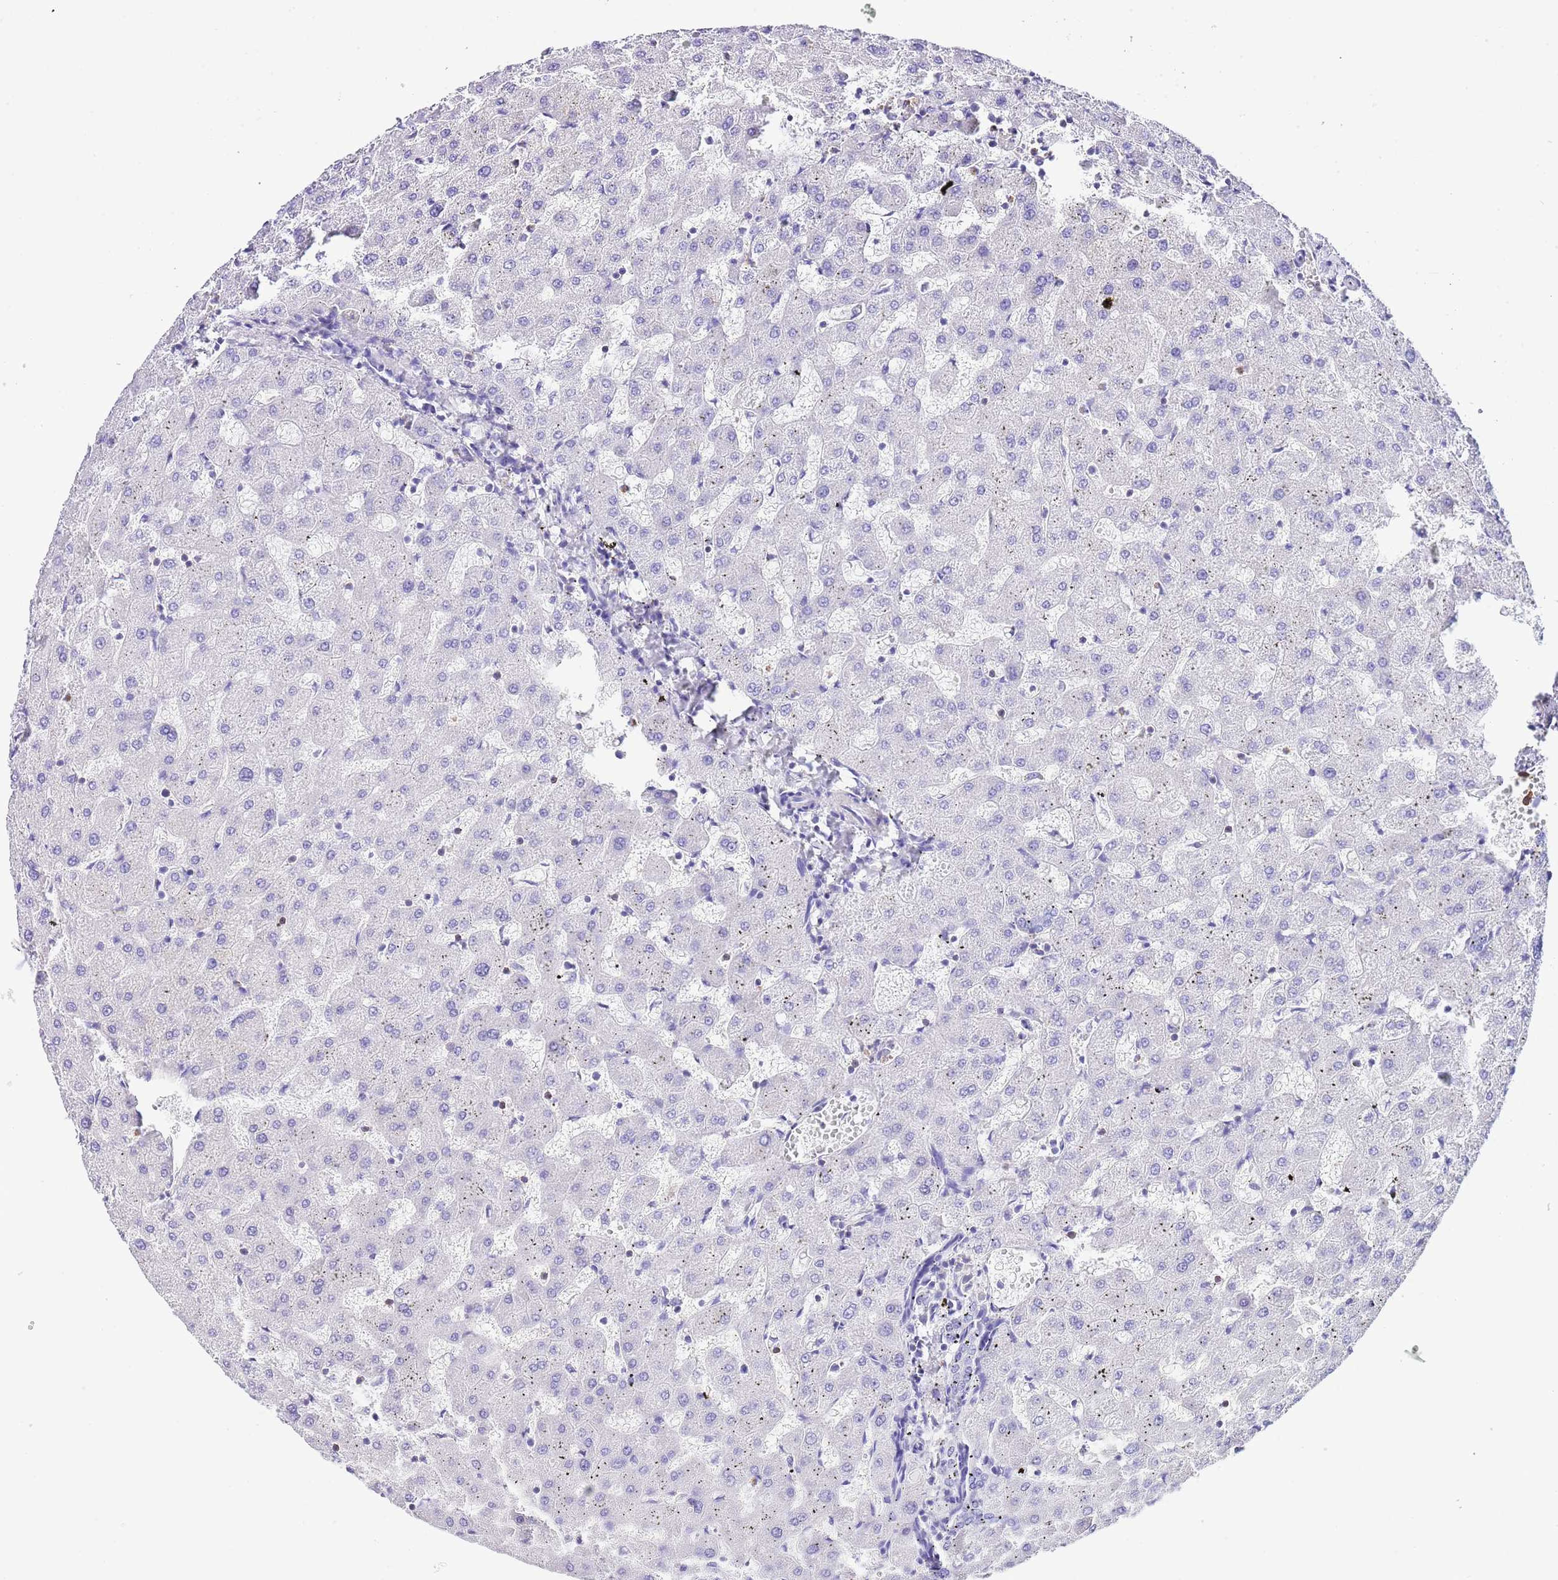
{"staining": {"intensity": "negative", "quantity": "none", "location": "none"}, "tissue": "liver", "cell_type": "Cholangiocytes", "image_type": "normal", "snomed": [{"axis": "morphology", "description": "Normal tissue, NOS"}, {"axis": "topography", "description": "Liver"}], "caption": "There is no significant staining in cholangiocytes of liver. Nuclei are stained in blue.", "gene": "CNN2", "patient": {"sex": "female", "age": 63}}